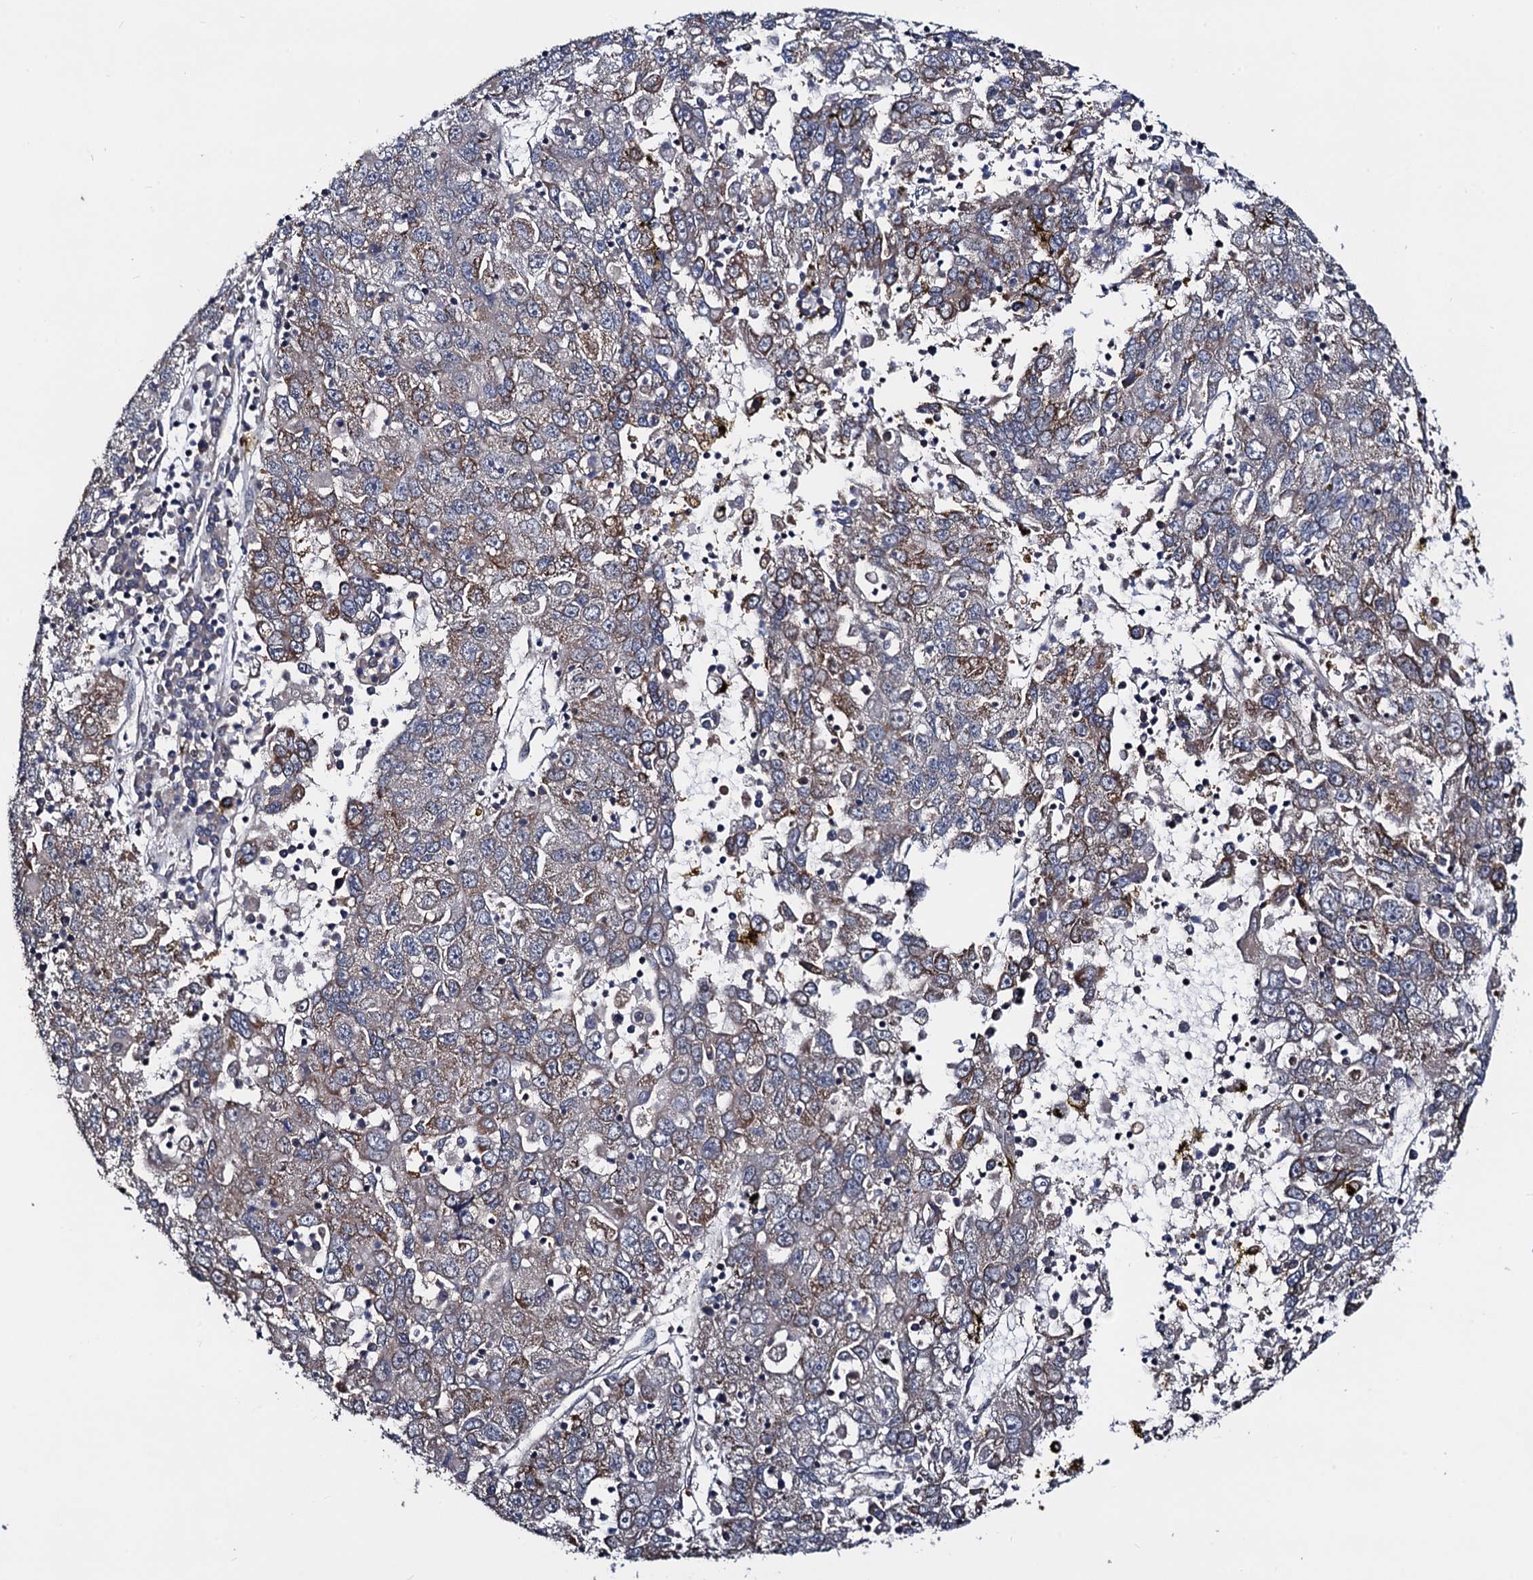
{"staining": {"intensity": "weak", "quantity": "<25%", "location": "cytoplasmic/membranous"}, "tissue": "liver cancer", "cell_type": "Tumor cells", "image_type": "cancer", "snomed": [{"axis": "morphology", "description": "Carcinoma, Hepatocellular, NOS"}, {"axis": "topography", "description": "Liver"}], "caption": "This is an immunohistochemistry micrograph of hepatocellular carcinoma (liver). There is no staining in tumor cells.", "gene": "PTCD3", "patient": {"sex": "male", "age": 49}}